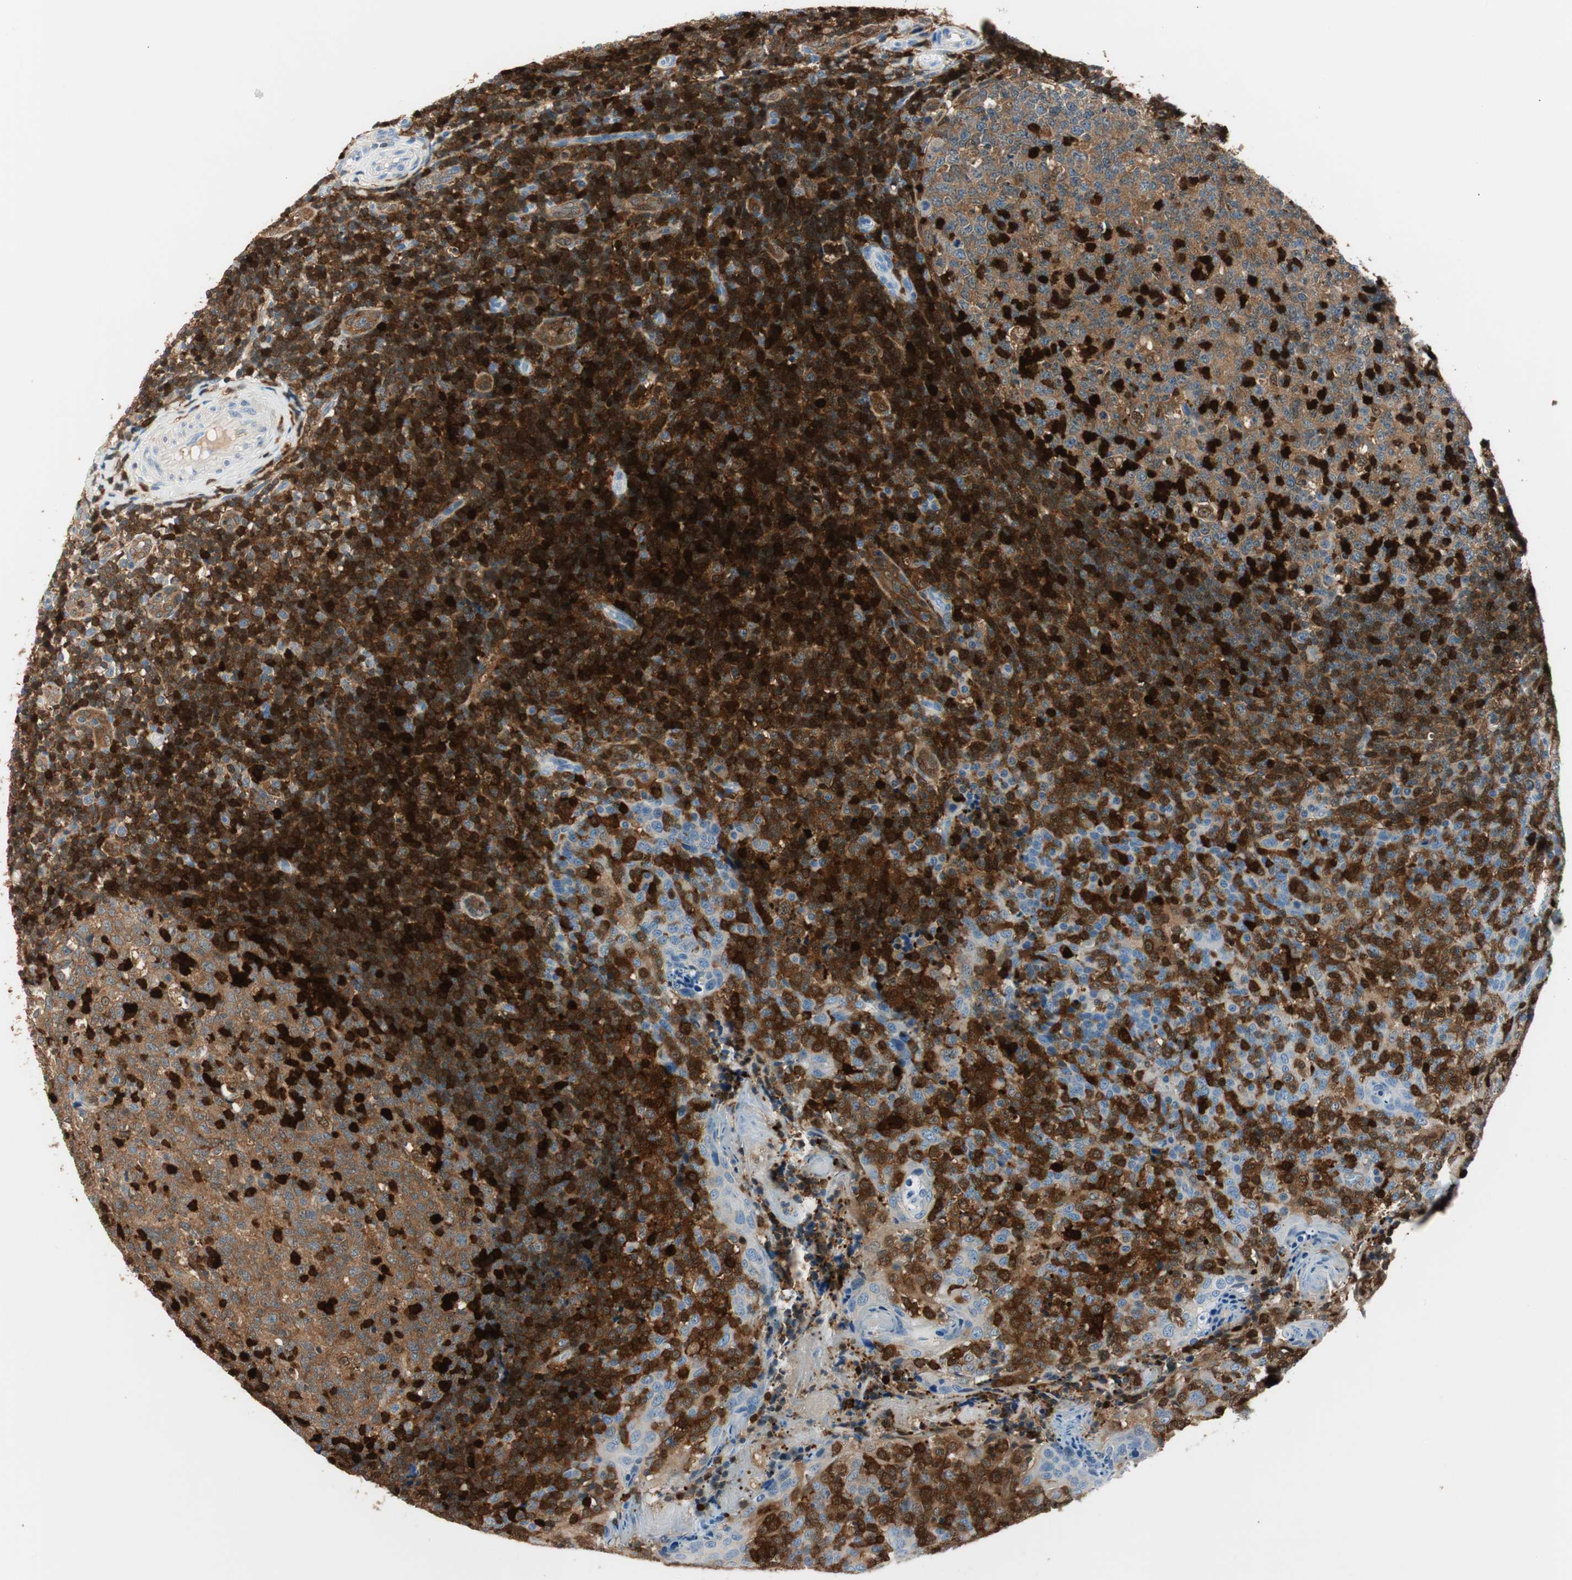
{"staining": {"intensity": "moderate", "quantity": ">75%", "location": "cytoplasmic/membranous"}, "tissue": "tonsil", "cell_type": "Germinal center cells", "image_type": "normal", "snomed": [{"axis": "morphology", "description": "Normal tissue, NOS"}, {"axis": "topography", "description": "Tonsil"}], "caption": "Brown immunohistochemical staining in normal tonsil reveals moderate cytoplasmic/membranous expression in approximately >75% of germinal center cells. (DAB (3,3'-diaminobenzidine) IHC, brown staining for protein, blue staining for nuclei).", "gene": "COTL1", "patient": {"sex": "female", "age": 19}}